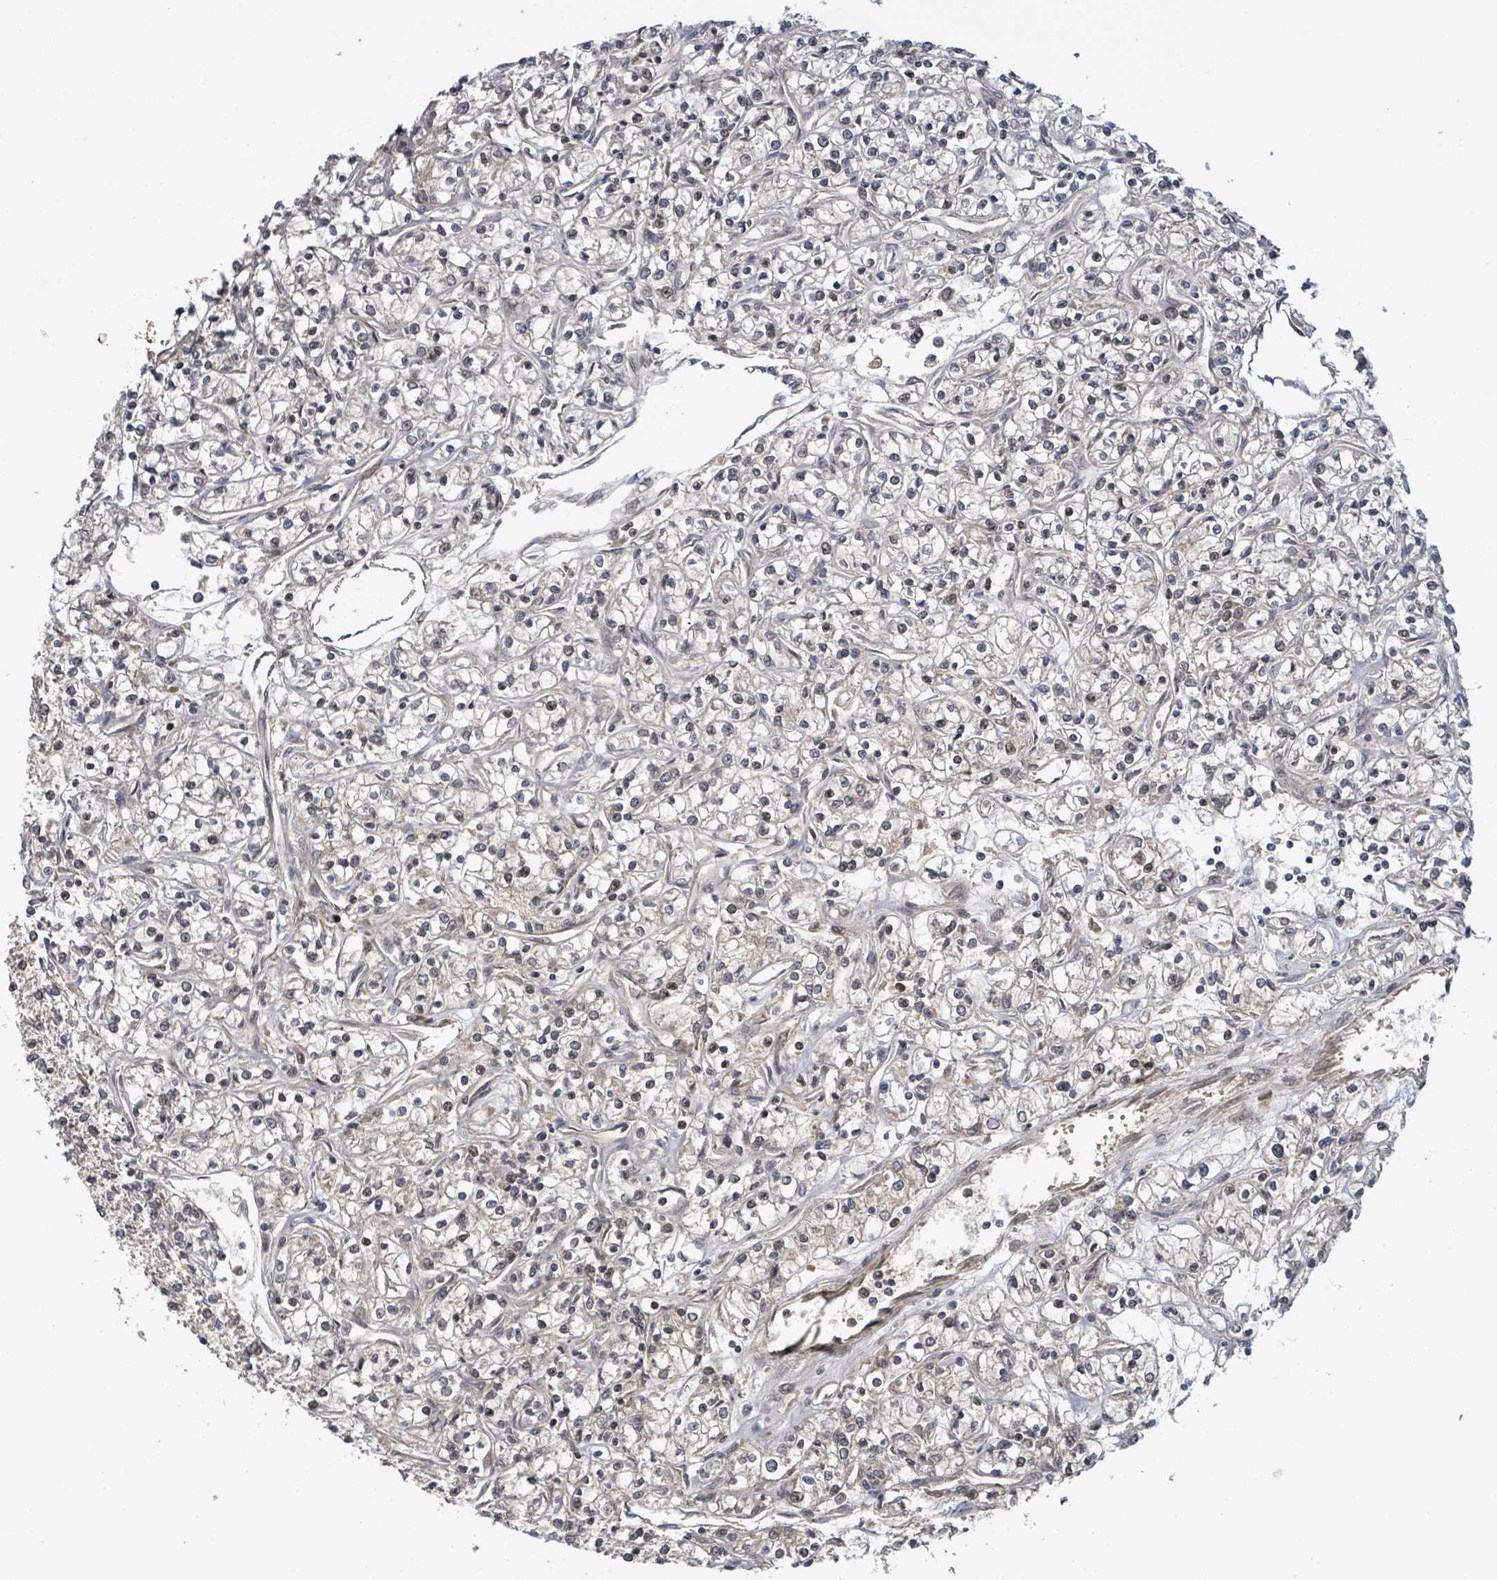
{"staining": {"intensity": "weak", "quantity": "<25%", "location": "cytoplasmic/membranous"}, "tissue": "renal cancer", "cell_type": "Tumor cells", "image_type": "cancer", "snomed": [{"axis": "morphology", "description": "Adenocarcinoma, NOS"}, {"axis": "topography", "description": "Kidney"}], "caption": "An IHC histopathology image of adenocarcinoma (renal) is shown. There is no staining in tumor cells of adenocarcinoma (renal).", "gene": "ITGA11", "patient": {"sex": "female", "age": 59}}